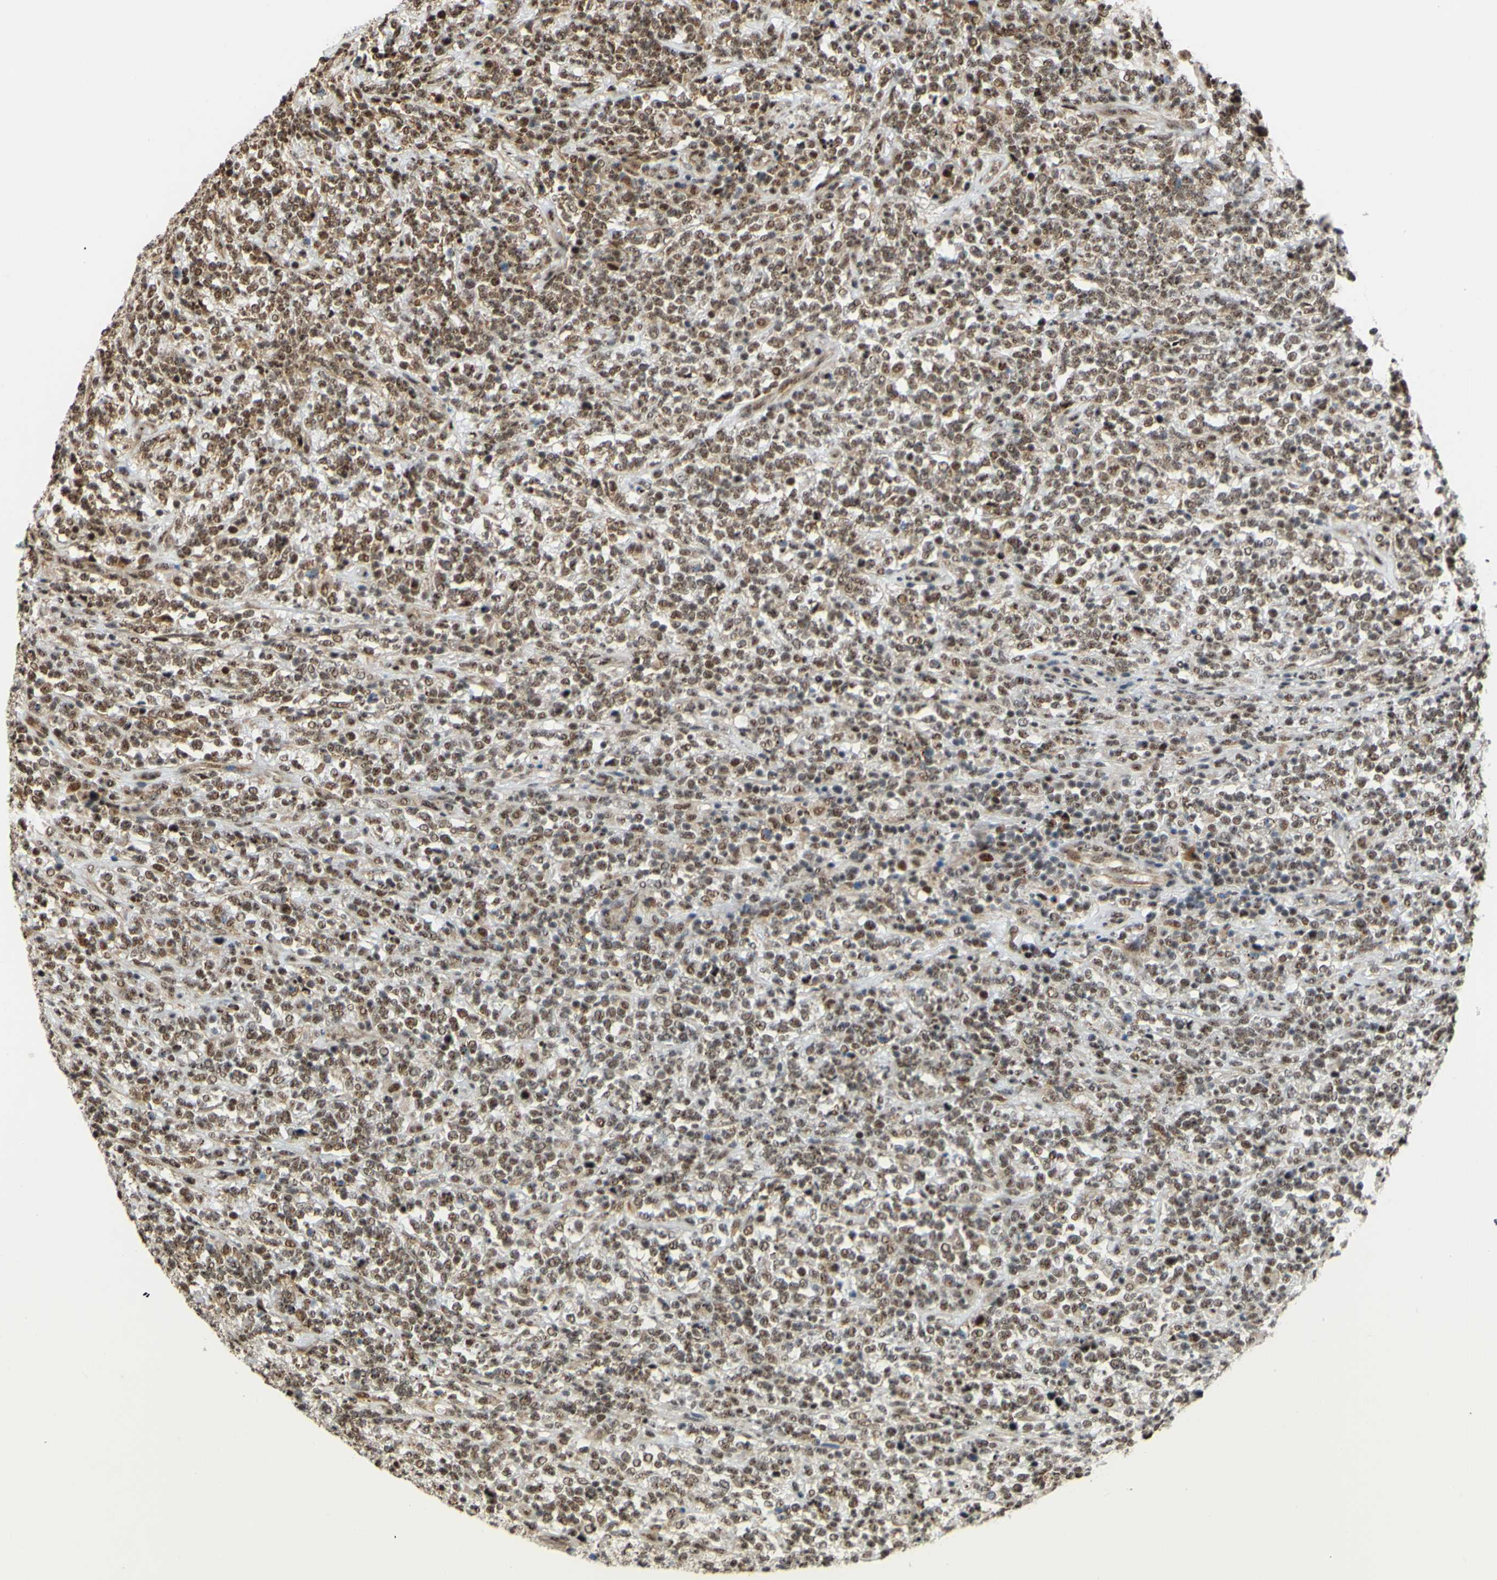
{"staining": {"intensity": "moderate", "quantity": ">75%", "location": "nuclear"}, "tissue": "lymphoma", "cell_type": "Tumor cells", "image_type": "cancer", "snomed": [{"axis": "morphology", "description": "Malignant lymphoma, non-Hodgkin's type, High grade"}, {"axis": "topography", "description": "Soft tissue"}], "caption": "This micrograph reveals malignant lymphoma, non-Hodgkin's type (high-grade) stained with immunohistochemistry to label a protein in brown. The nuclear of tumor cells show moderate positivity for the protein. Nuclei are counter-stained blue.", "gene": "SAP18", "patient": {"sex": "male", "age": 18}}